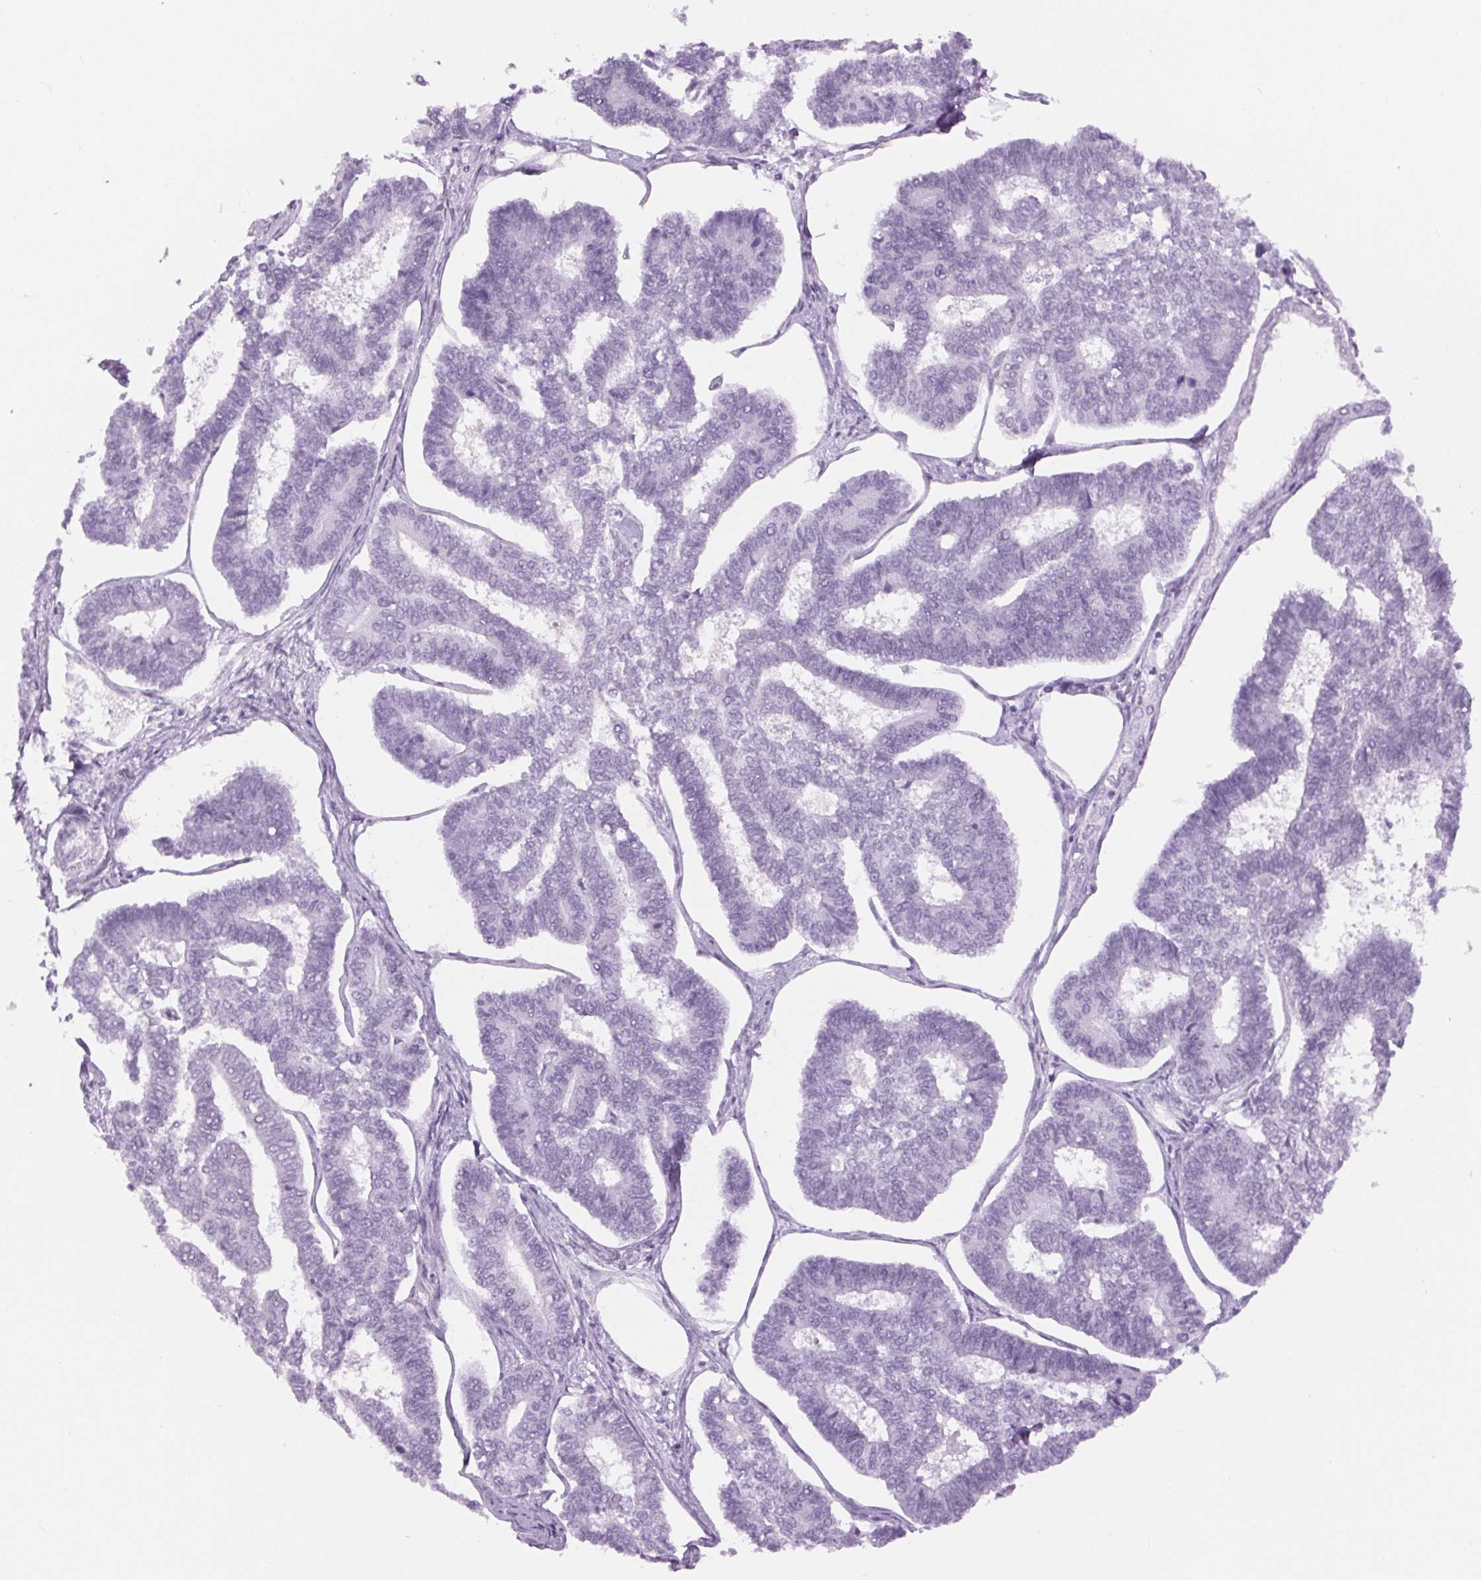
{"staining": {"intensity": "negative", "quantity": "none", "location": "none"}, "tissue": "endometrial cancer", "cell_type": "Tumor cells", "image_type": "cancer", "snomed": [{"axis": "morphology", "description": "Adenocarcinoma, NOS"}, {"axis": "topography", "description": "Endometrium"}], "caption": "IHC image of neoplastic tissue: endometrial cancer stained with DAB reveals no significant protein expression in tumor cells. (Stains: DAB immunohistochemistry with hematoxylin counter stain, Microscopy: brightfield microscopy at high magnification).", "gene": "BEND2", "patient": {"sex": "female", "age": 70}}